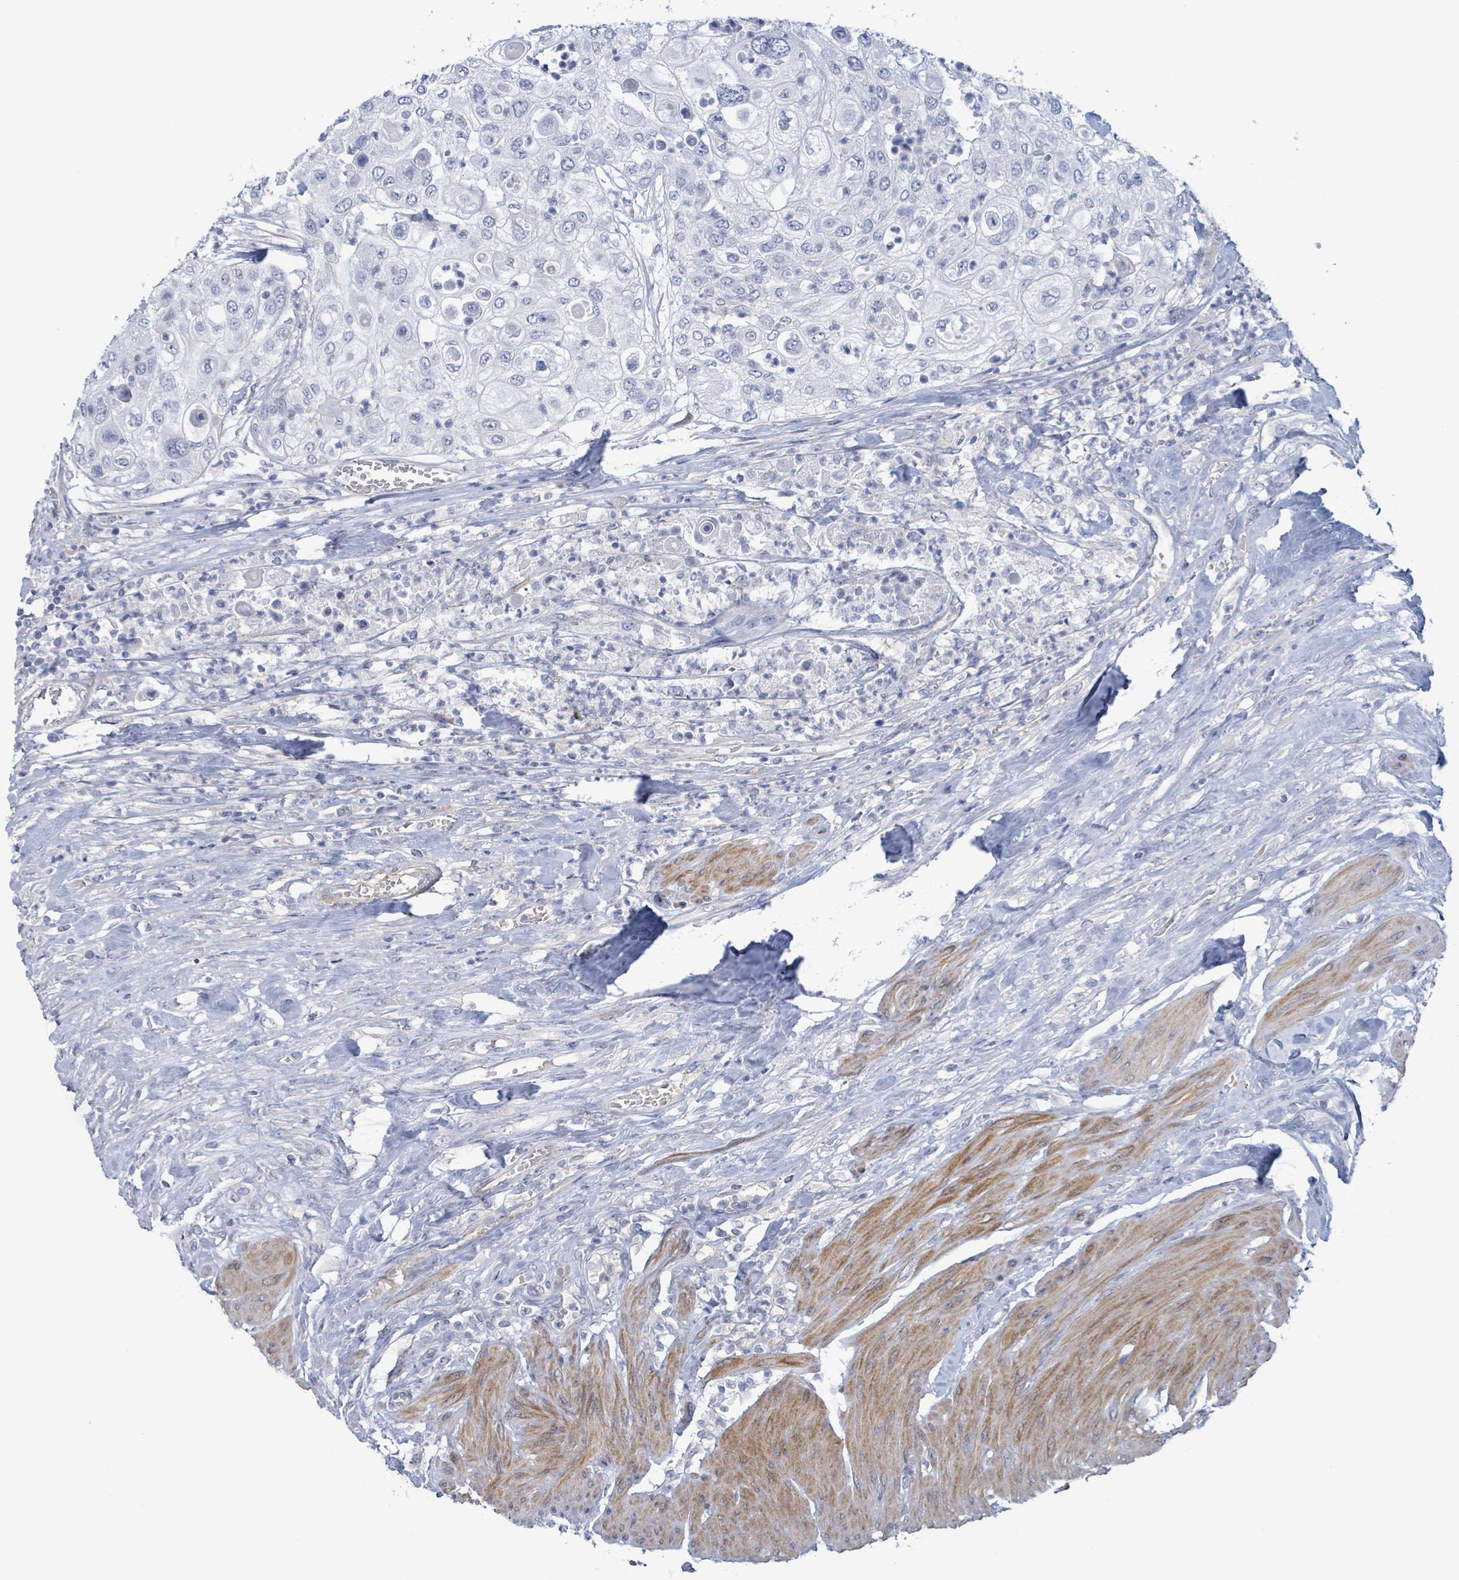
{"staining": {"intensity": "negative", "quantity": "none", "location": "none"}, "tissue": "urothelial cancer", "cell_type": "Tumor cells", "image_type": "cancer", "snomed": [{"axis": "morphology", "description": "Urothelial carcinoma, High grade"}, {"axis": "topography", "description": "Urinary bladder"}], "caption": "The histopathology image exhibits no significant staining in tumor cells of urothelial cancer.", "gene": "PKLR", "patient": {"sex": "female", "age": 79}}